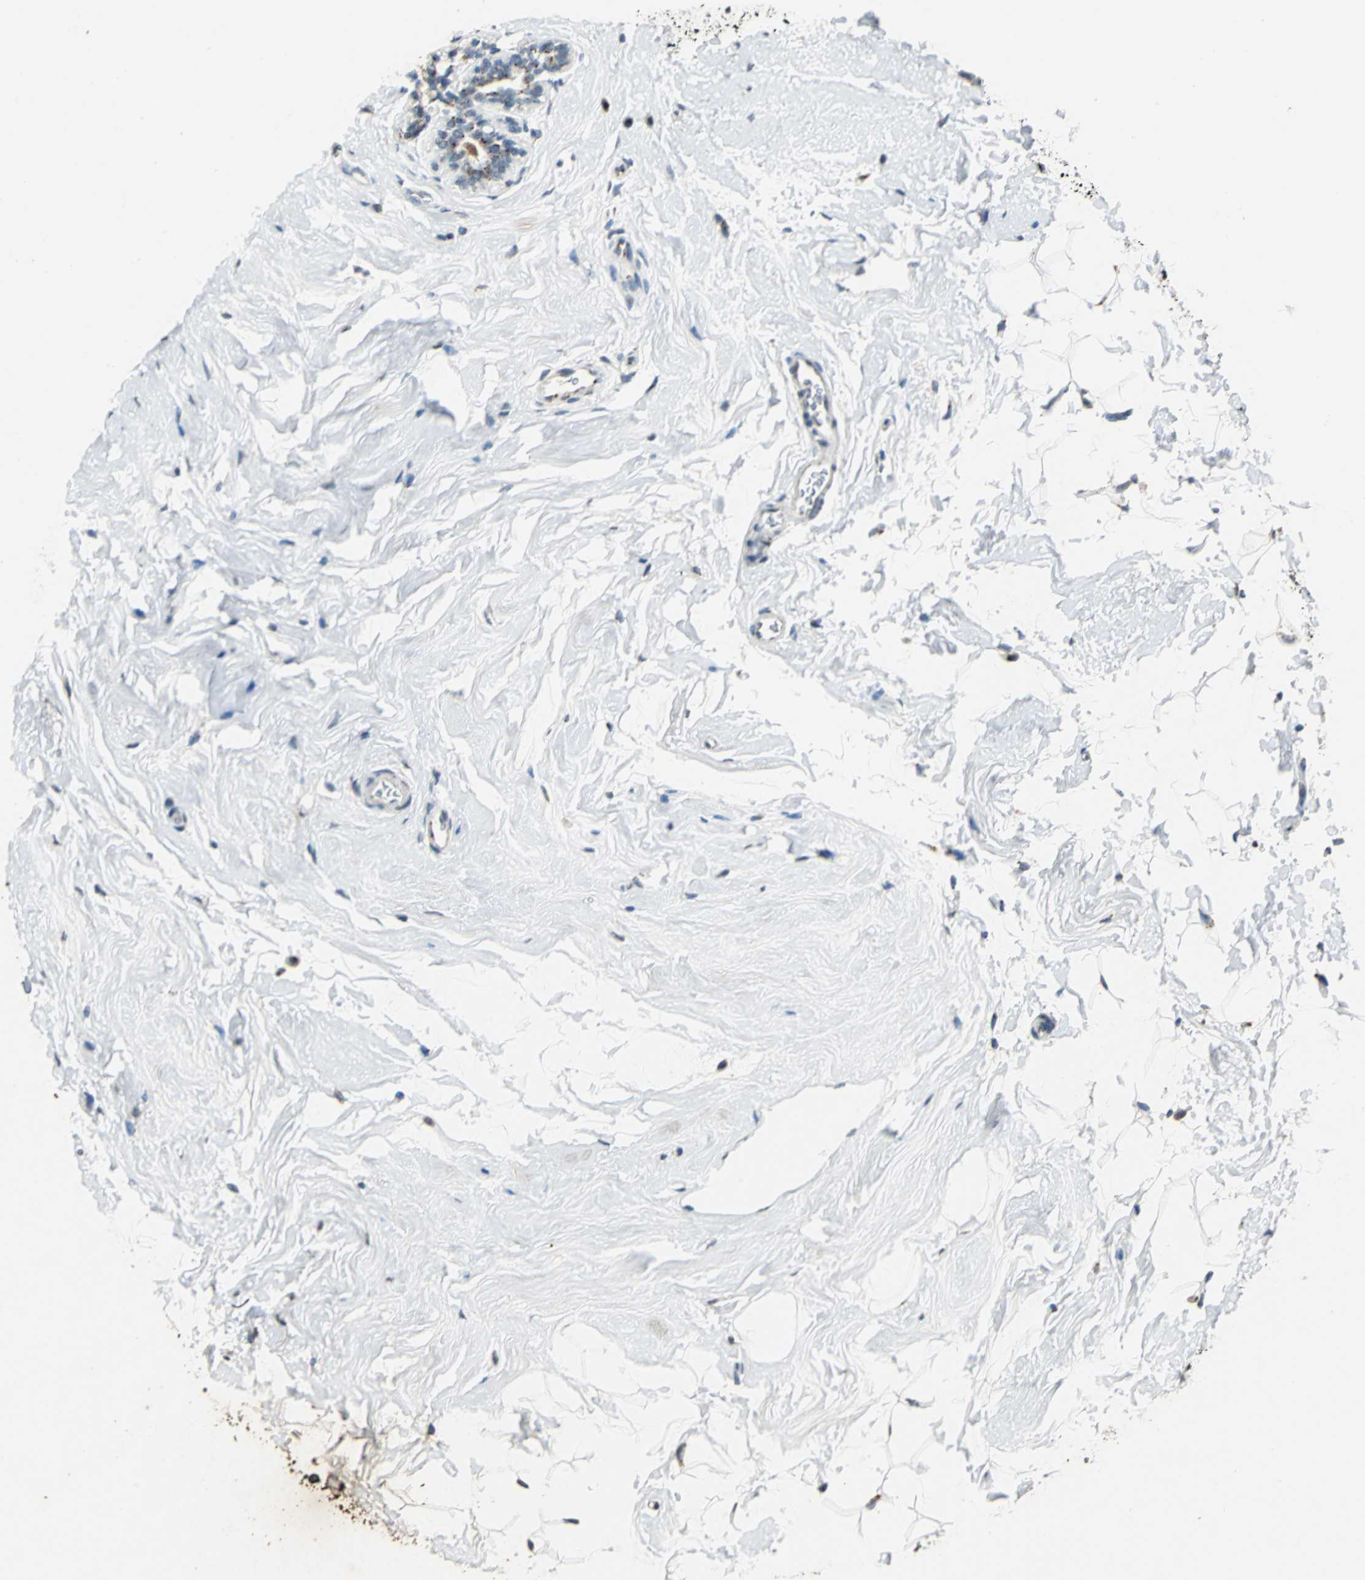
{"staining": {"intensity": "negative", "quantity": "none", "location": "none"}, "tissue": "breast", "cell_type": "Adipocytes", "image_type": "normal", "snomed": [{"axis": "morphology", "description": "Normal tissue, NOS"}, {"axis": "topography", "description": "Breast"}], "caption": "Immunohistochemistry photomicrograph of benign breast: breast stained with DAB (3,3'-diaminobenzidine) demonstrates no significant protein positivity in adipocytes.", "gene": "TMEM115", "patient": {"sex": "female", "age": 52}}